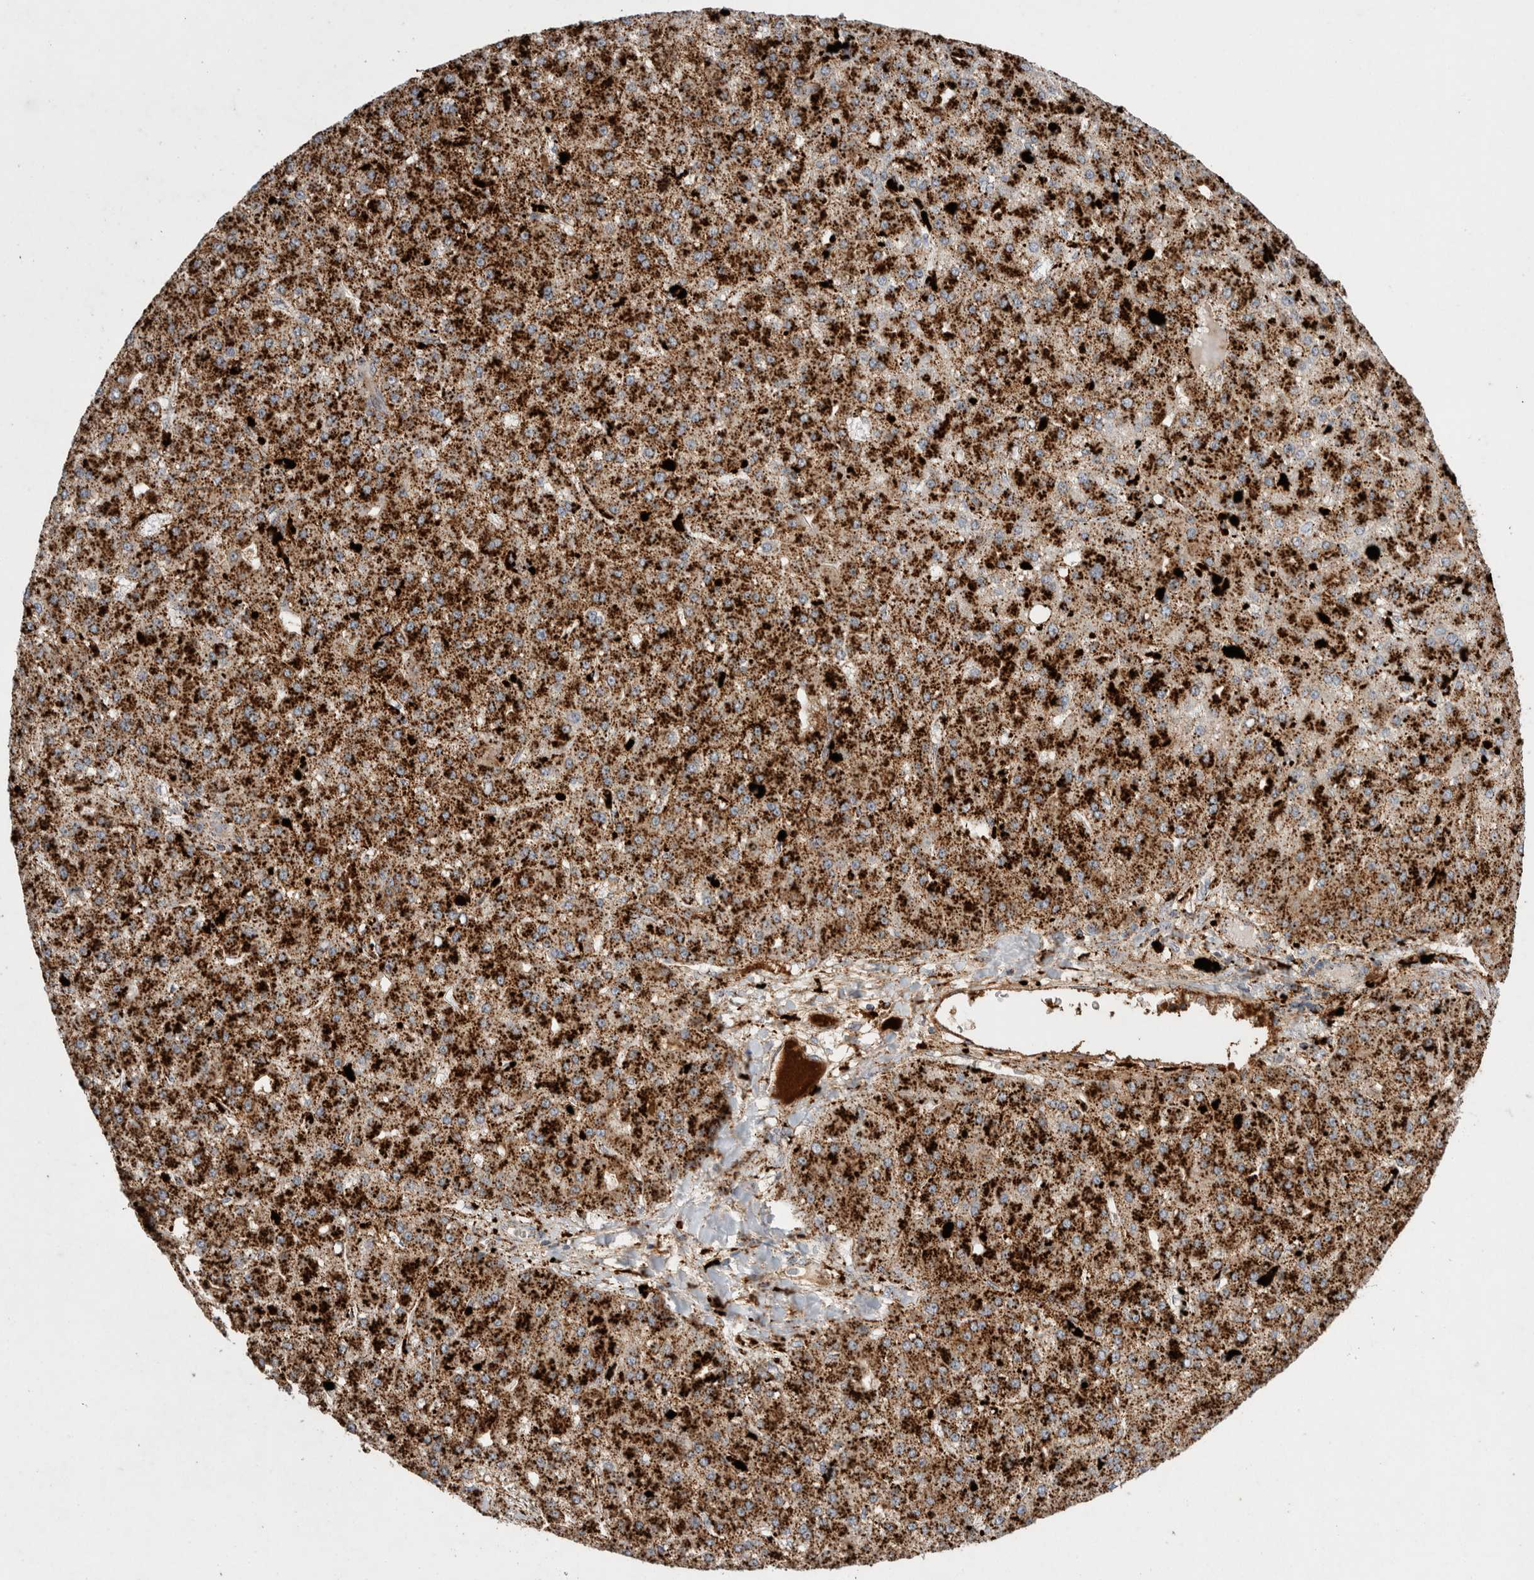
{"staining": {"intensity": "strong", "quantity": ">75%", "location": "cytoplasmic/membranous"}, "tissue": "liver cancer", "cell_type": "Tumor cells", "image_type": "cancer", "snomed": [{"axis": "morphology", "description": "Carcinoma, Hepatocellular, NOS"}, {"axis": "topography", "description": "Liver"}], "caption": "IHC of human liver cancer displays high levels of strong cytoplasmic/membranous expression in approximately >75% of tumor cells.", "gene": "CTSA", "patient": {"sex": "male", "age": 67}}